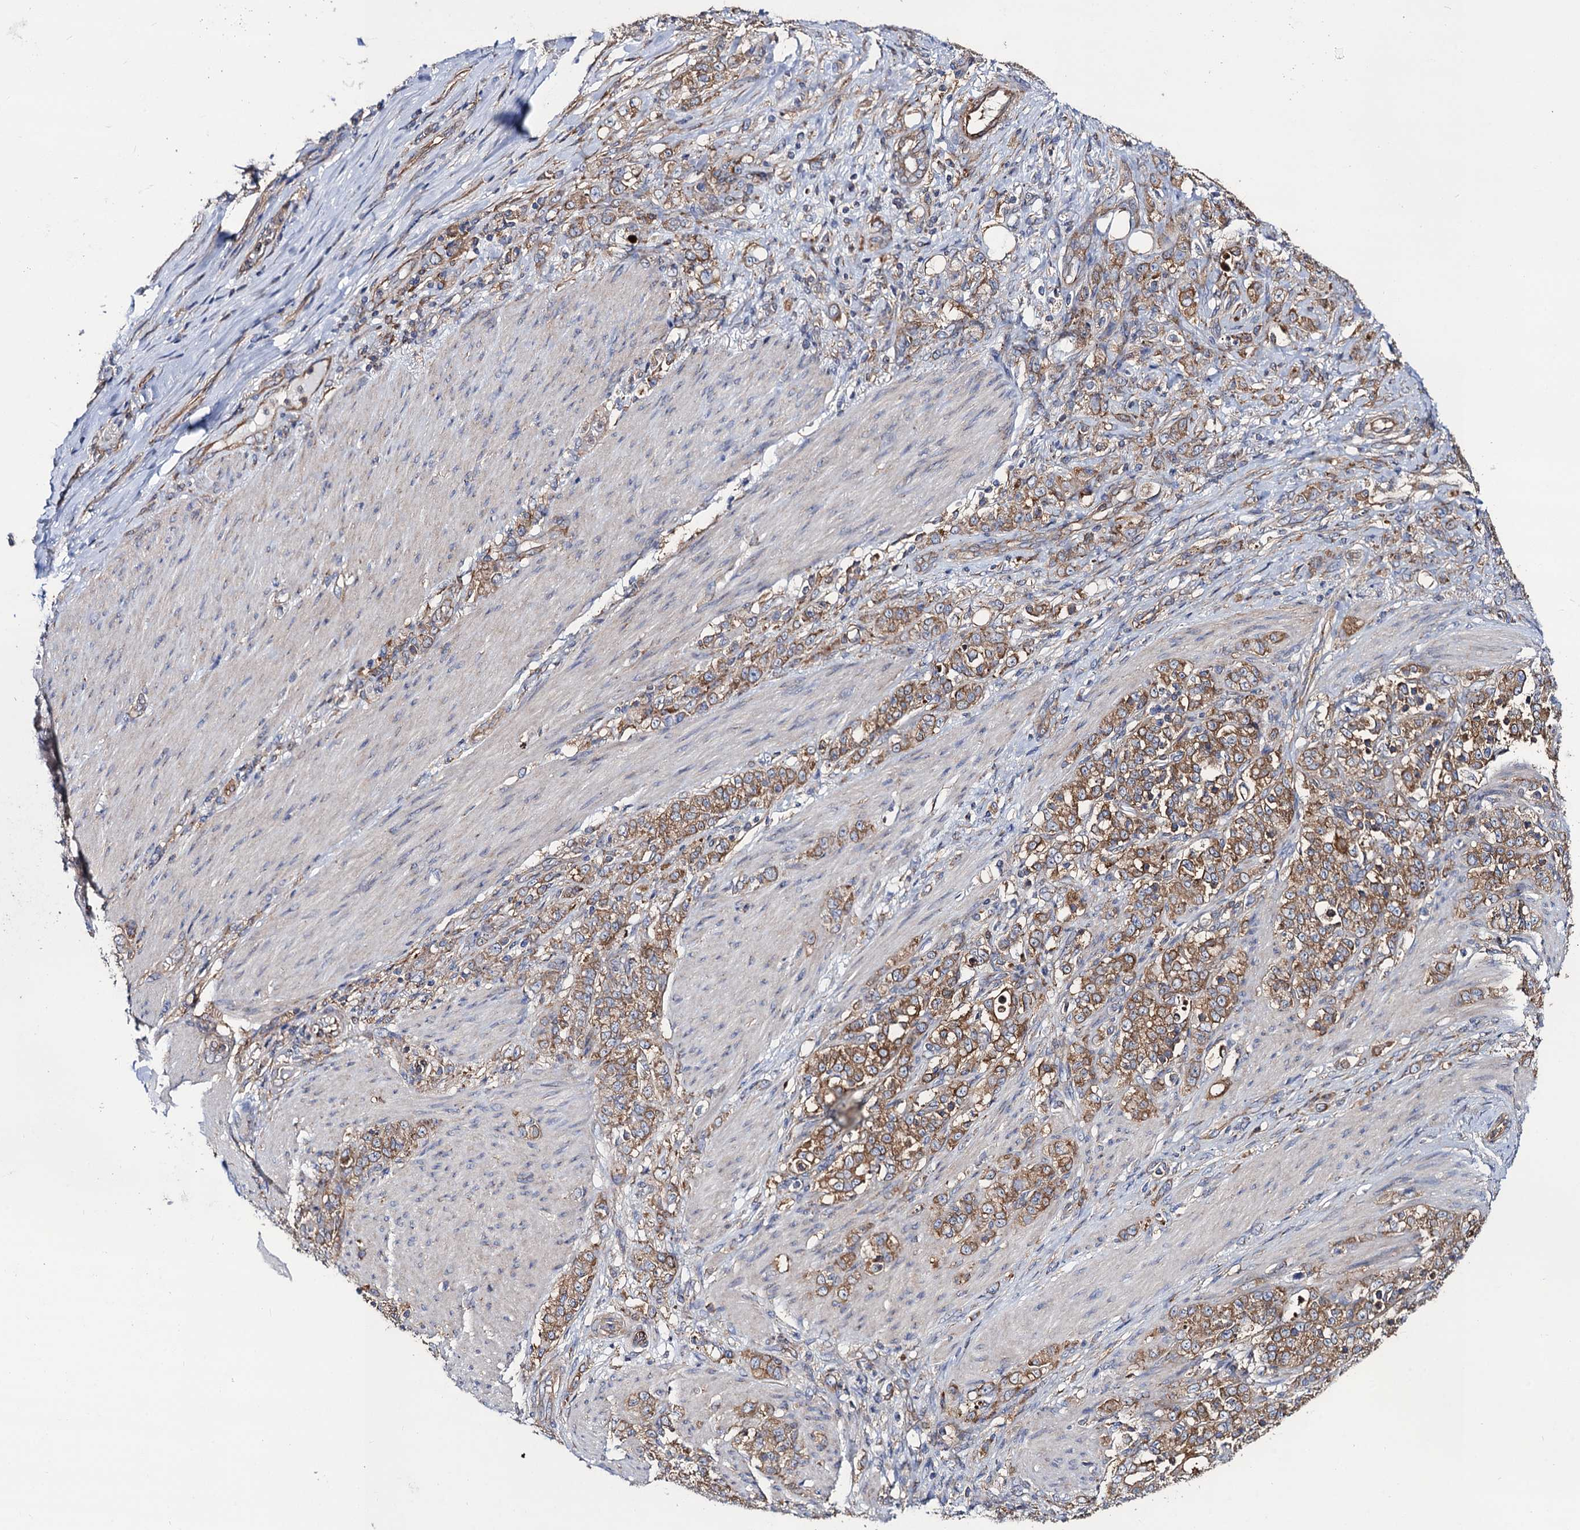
{"staining": {"intensity": "moderate", "quantity": ">75%", "location": "cytoplasmic/membranous"}, "tissue": "stomach cancer", "cell_type": "Tumor cells", "image_type": "cancer", "snomed": [{"axis": "morphology", "description": "Adenocarcinoma, NOS"}, {"axis": "topography", "description": "Stomach"}], "caption": "Immunohistochemical staining of adenocarcinoma (stomach) shows moderate cytoplasmic/membranous protein positivity in about >75% of tumor cells.", "gene": "DYDC1", "patient": {"sex": "female", "age": 79}}